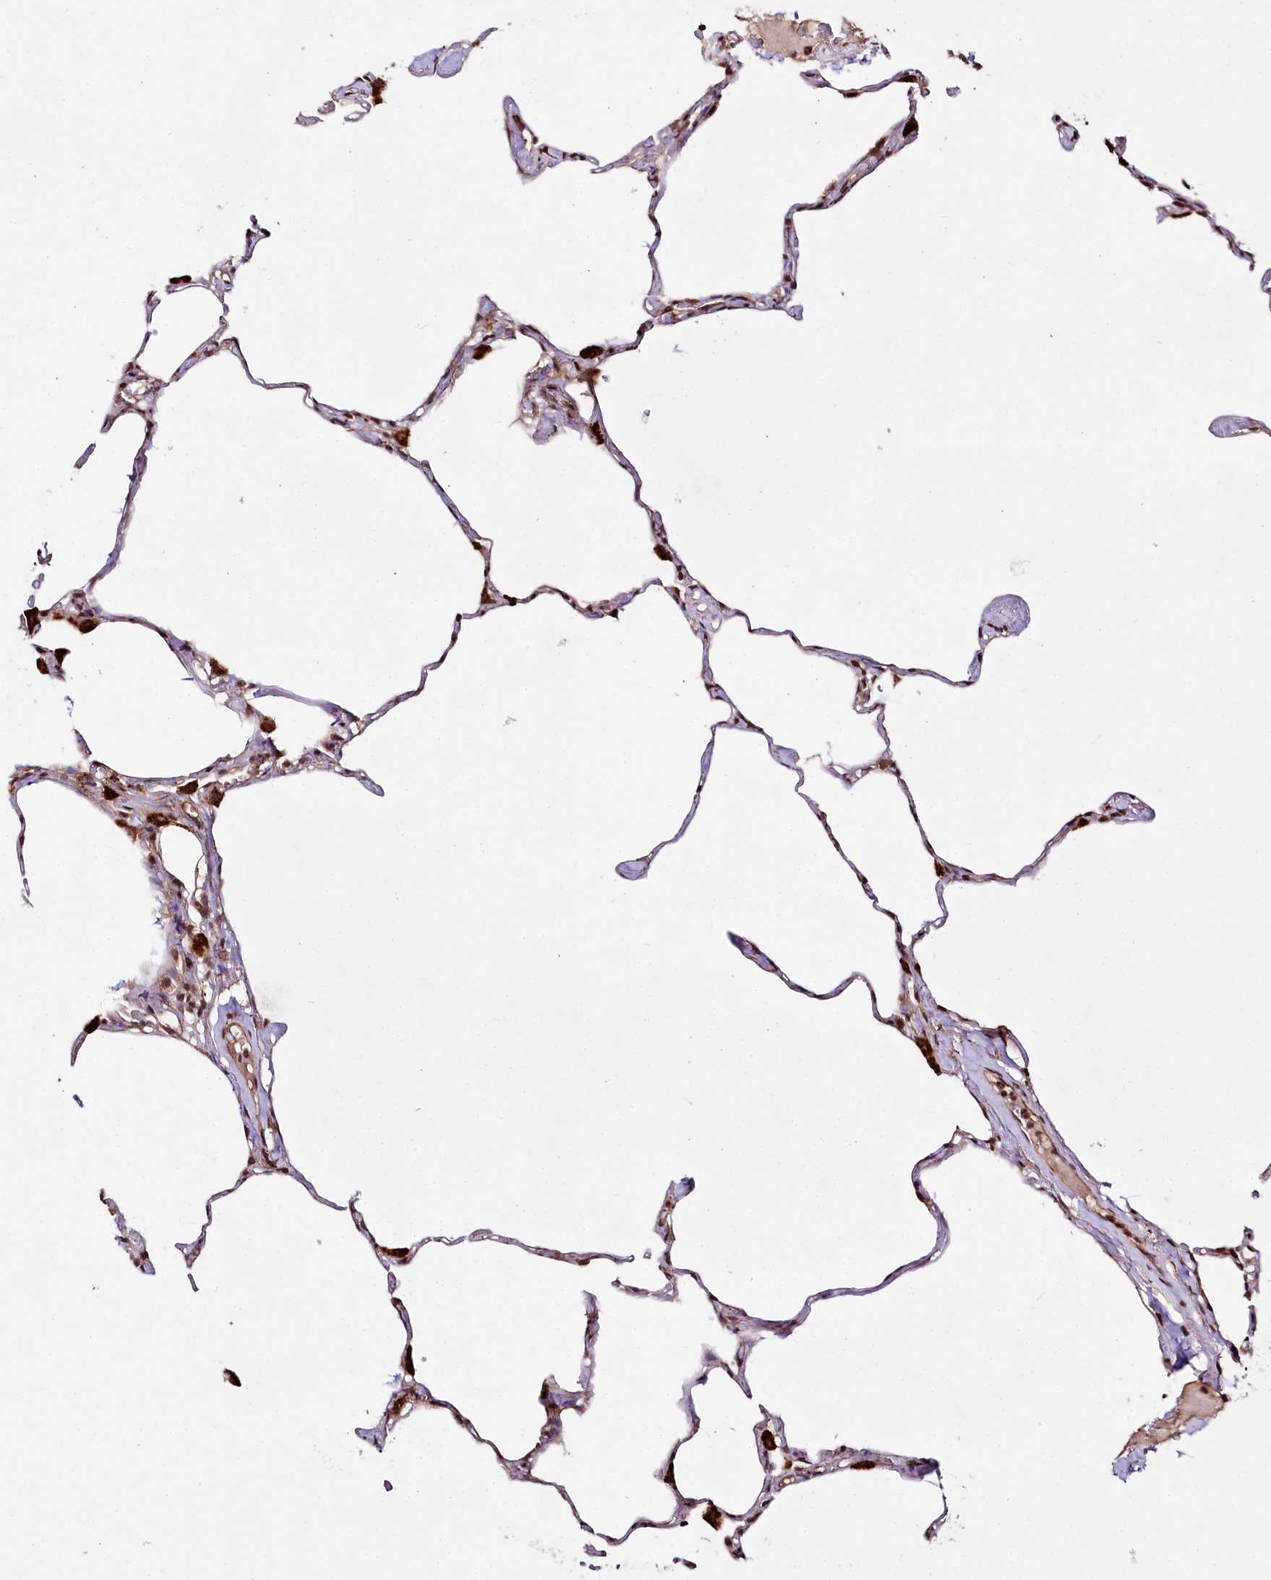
{"staining": {"intensity": "moderate", "quantity": "25%-75%", "location": "cytoplasmic/membranous,nuclear"}, "tissue": "lung", "cell_type": "Alveolar cells", "image_type": "normal", "snomed": [{"axis": "morphology", "description": "Normal tissue, NOS"}, {"axis": "topography", "description": "Lung"}], "caption": "This histopathology image demonstrates IHC staining of normal lung, with medium moderate cytoplasmic/membranous,nuclear staining in approximately 25%-75% of alveolar cells.", "gene": "HOXC8", "patient": {"sex": "male", "age": 65}}